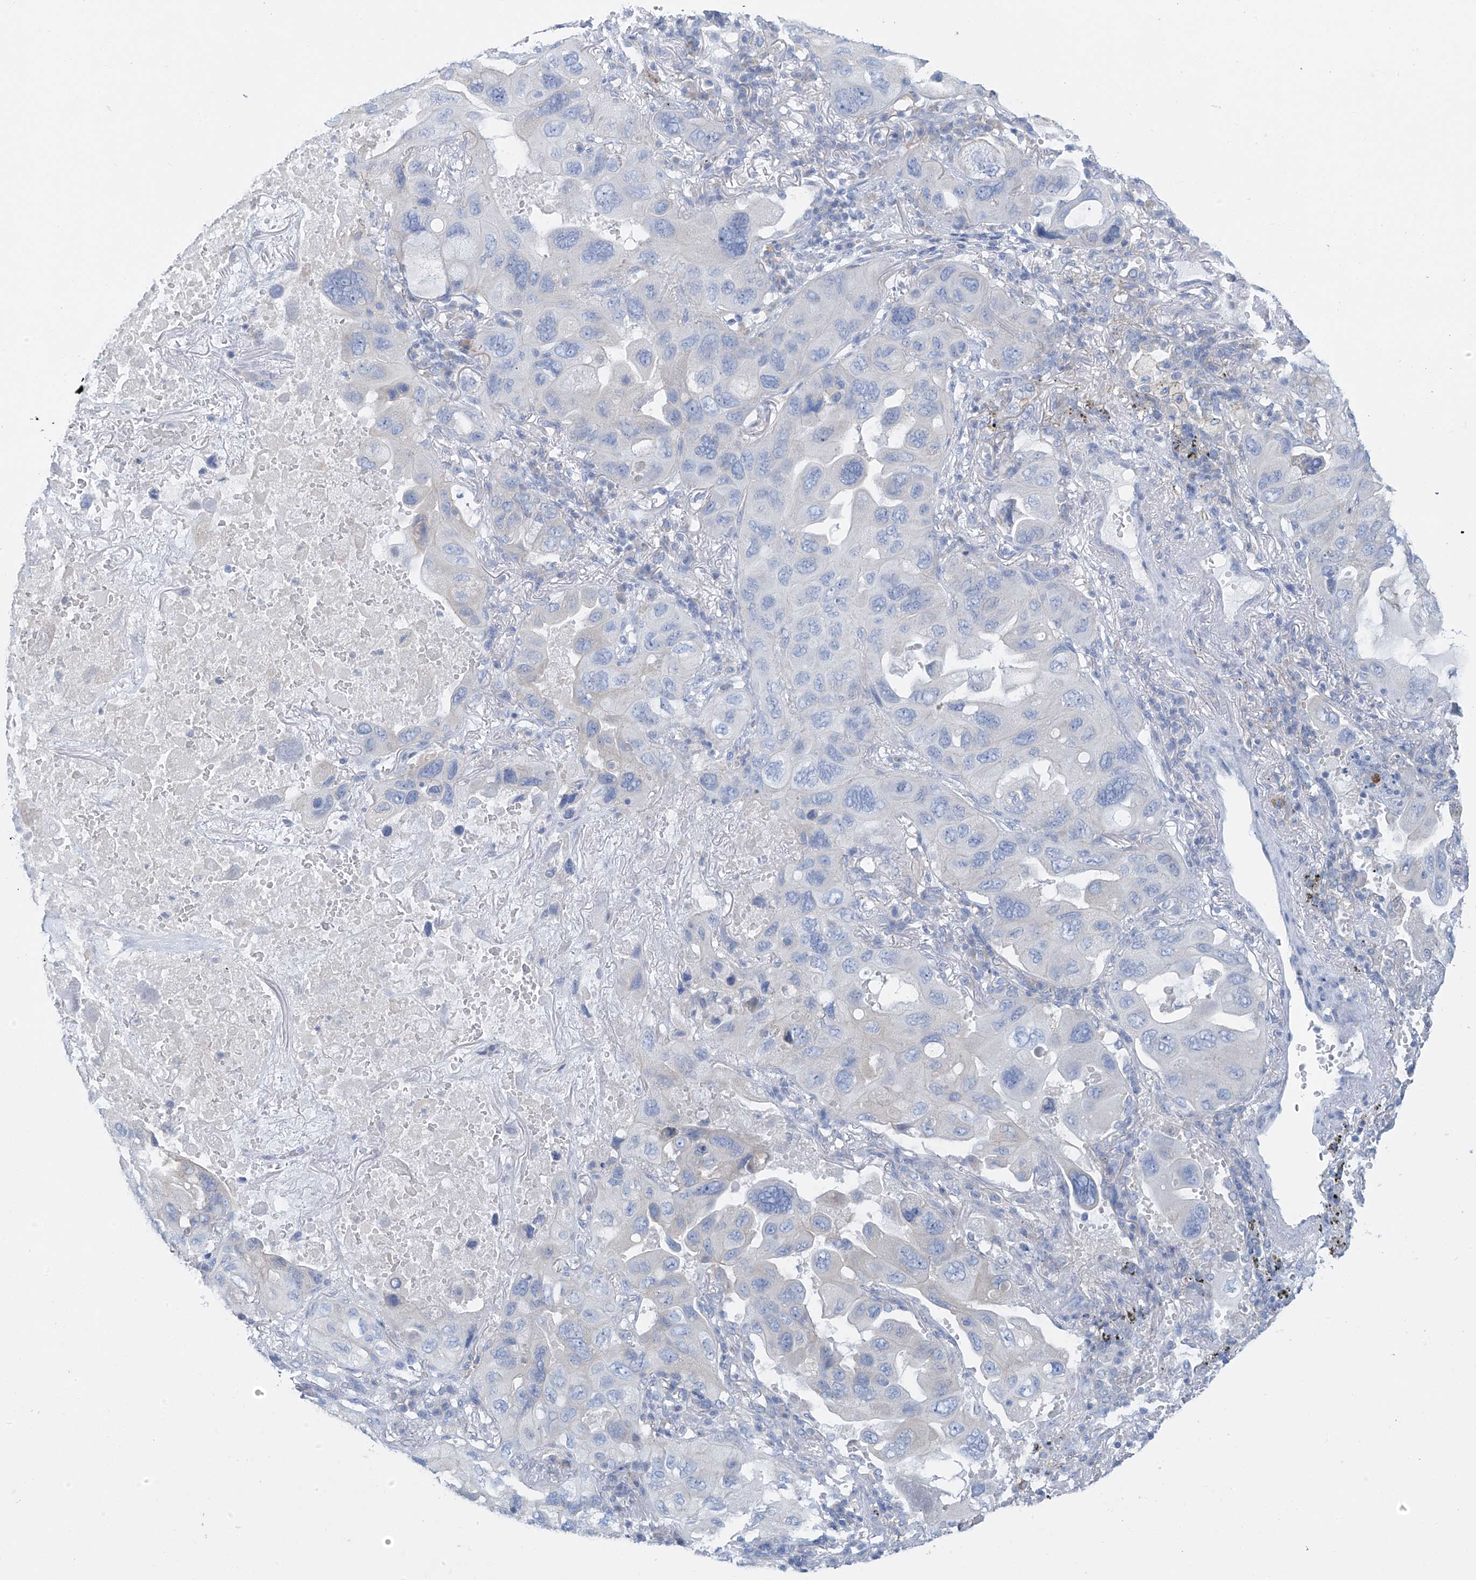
{"staining": {"intensity": "negative", "quantity": "none", "location": "none"}, "tissue": "lung cancer", "cell_type": "Tumor cells", "image_type": "cancer", "snomed": [{"axis": "morphology", "description": "Squamous cell carcinoma, NOS"}, {"axis": "topography", "description": "Lung"}], "caption": "Squamous cell carcinoma (lung) stained for a protein using immunohistochemistry (IHC) exhibits no staining tumor cells.", "gene": "POMGNT2", "patient": {"sex": "female", "age": 73}}